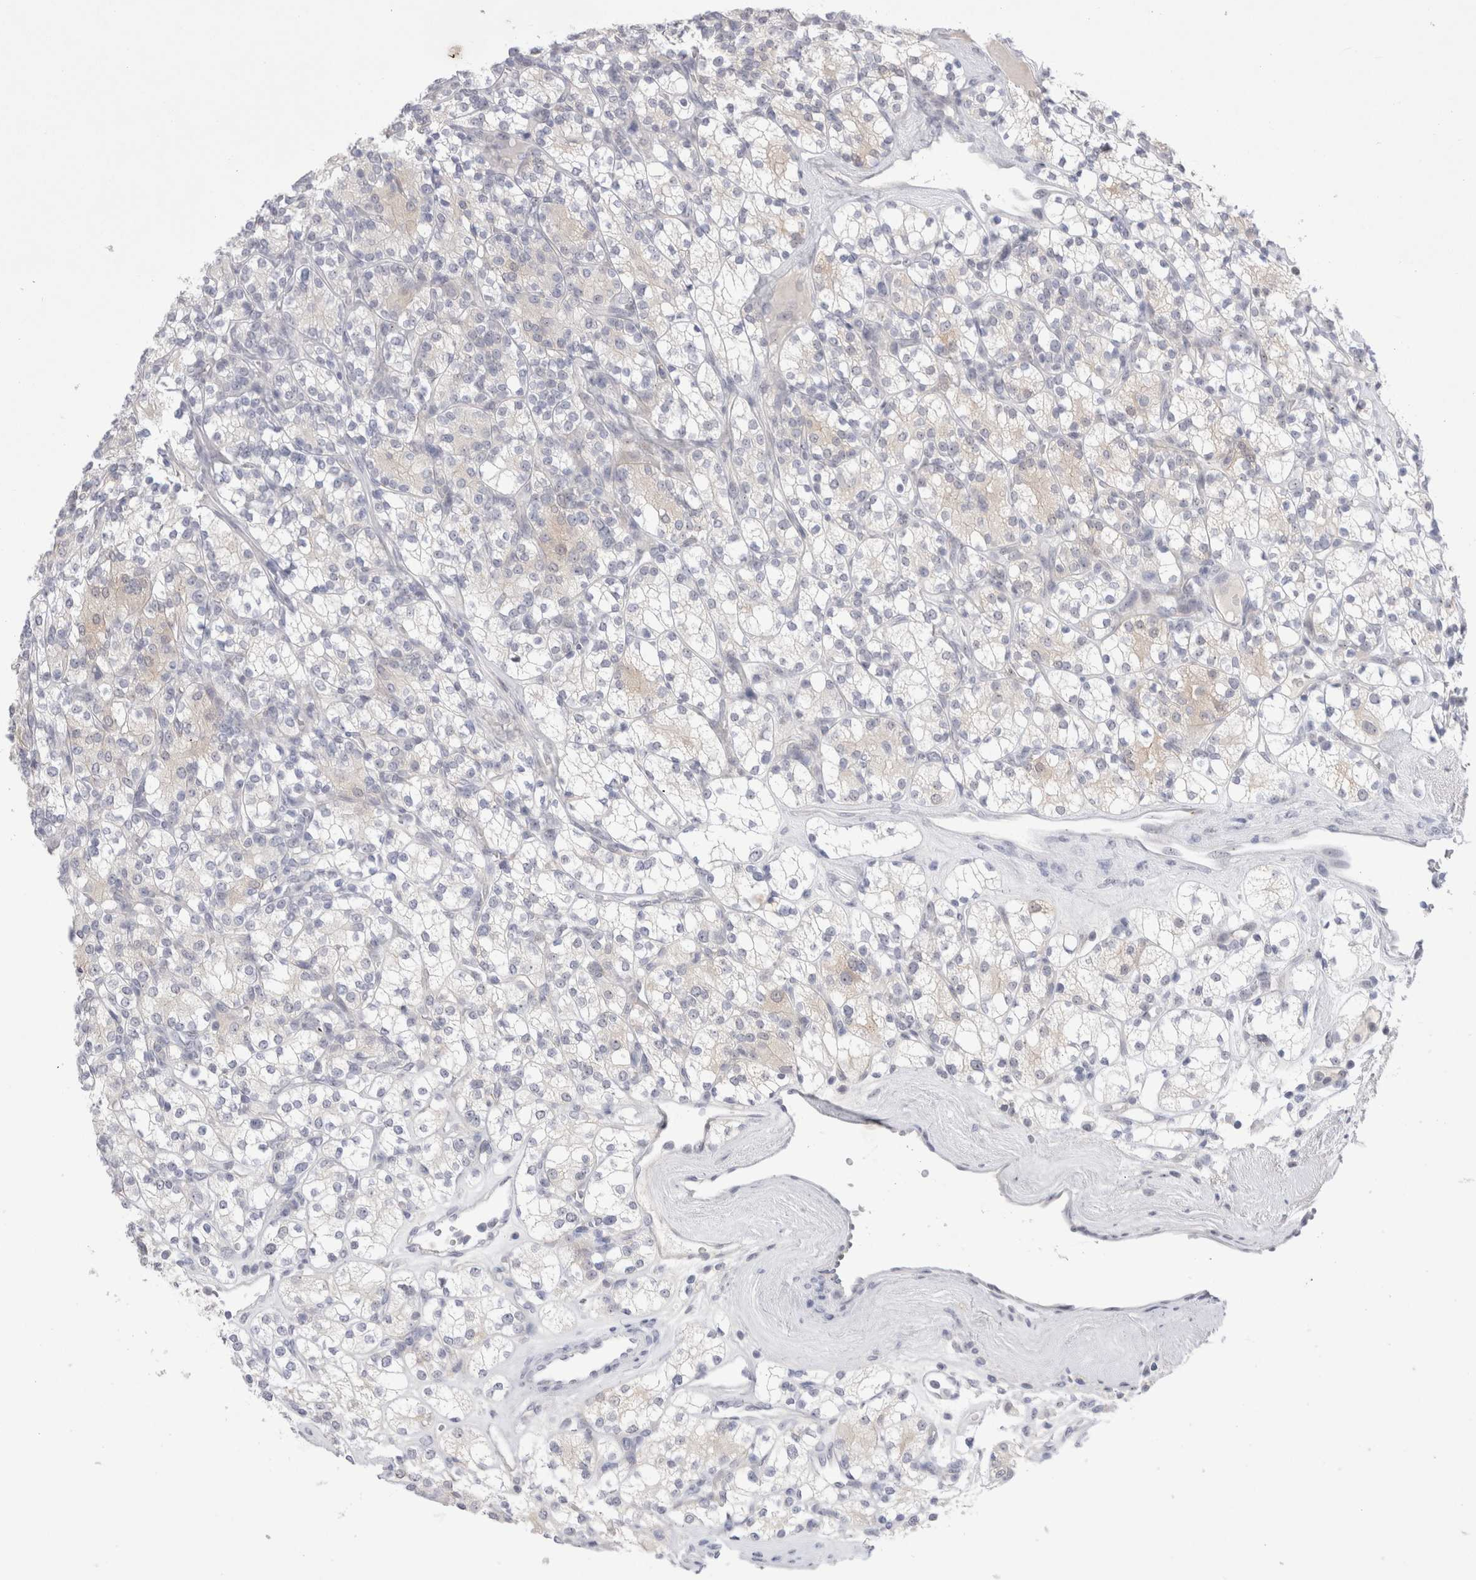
{"staining": {"intensity": "negative", "quantity": "none", "location": "none"}, "tissue": "renal cancer", "cell_type": "Tumor cells", "image_type": "cancer", "snomed": [{"axis": "morphology", "description": "Adenocarcinoma, NOS"}, {"axis": "topography", "description": "Kidney"}], "caption": "Renal cancer (adenocarcinoma) was stained to show a protein in brown. There is no significant expression in tumor cells.", "gene": "CERS5", "patient": {"sex": "male", "age": 77}}